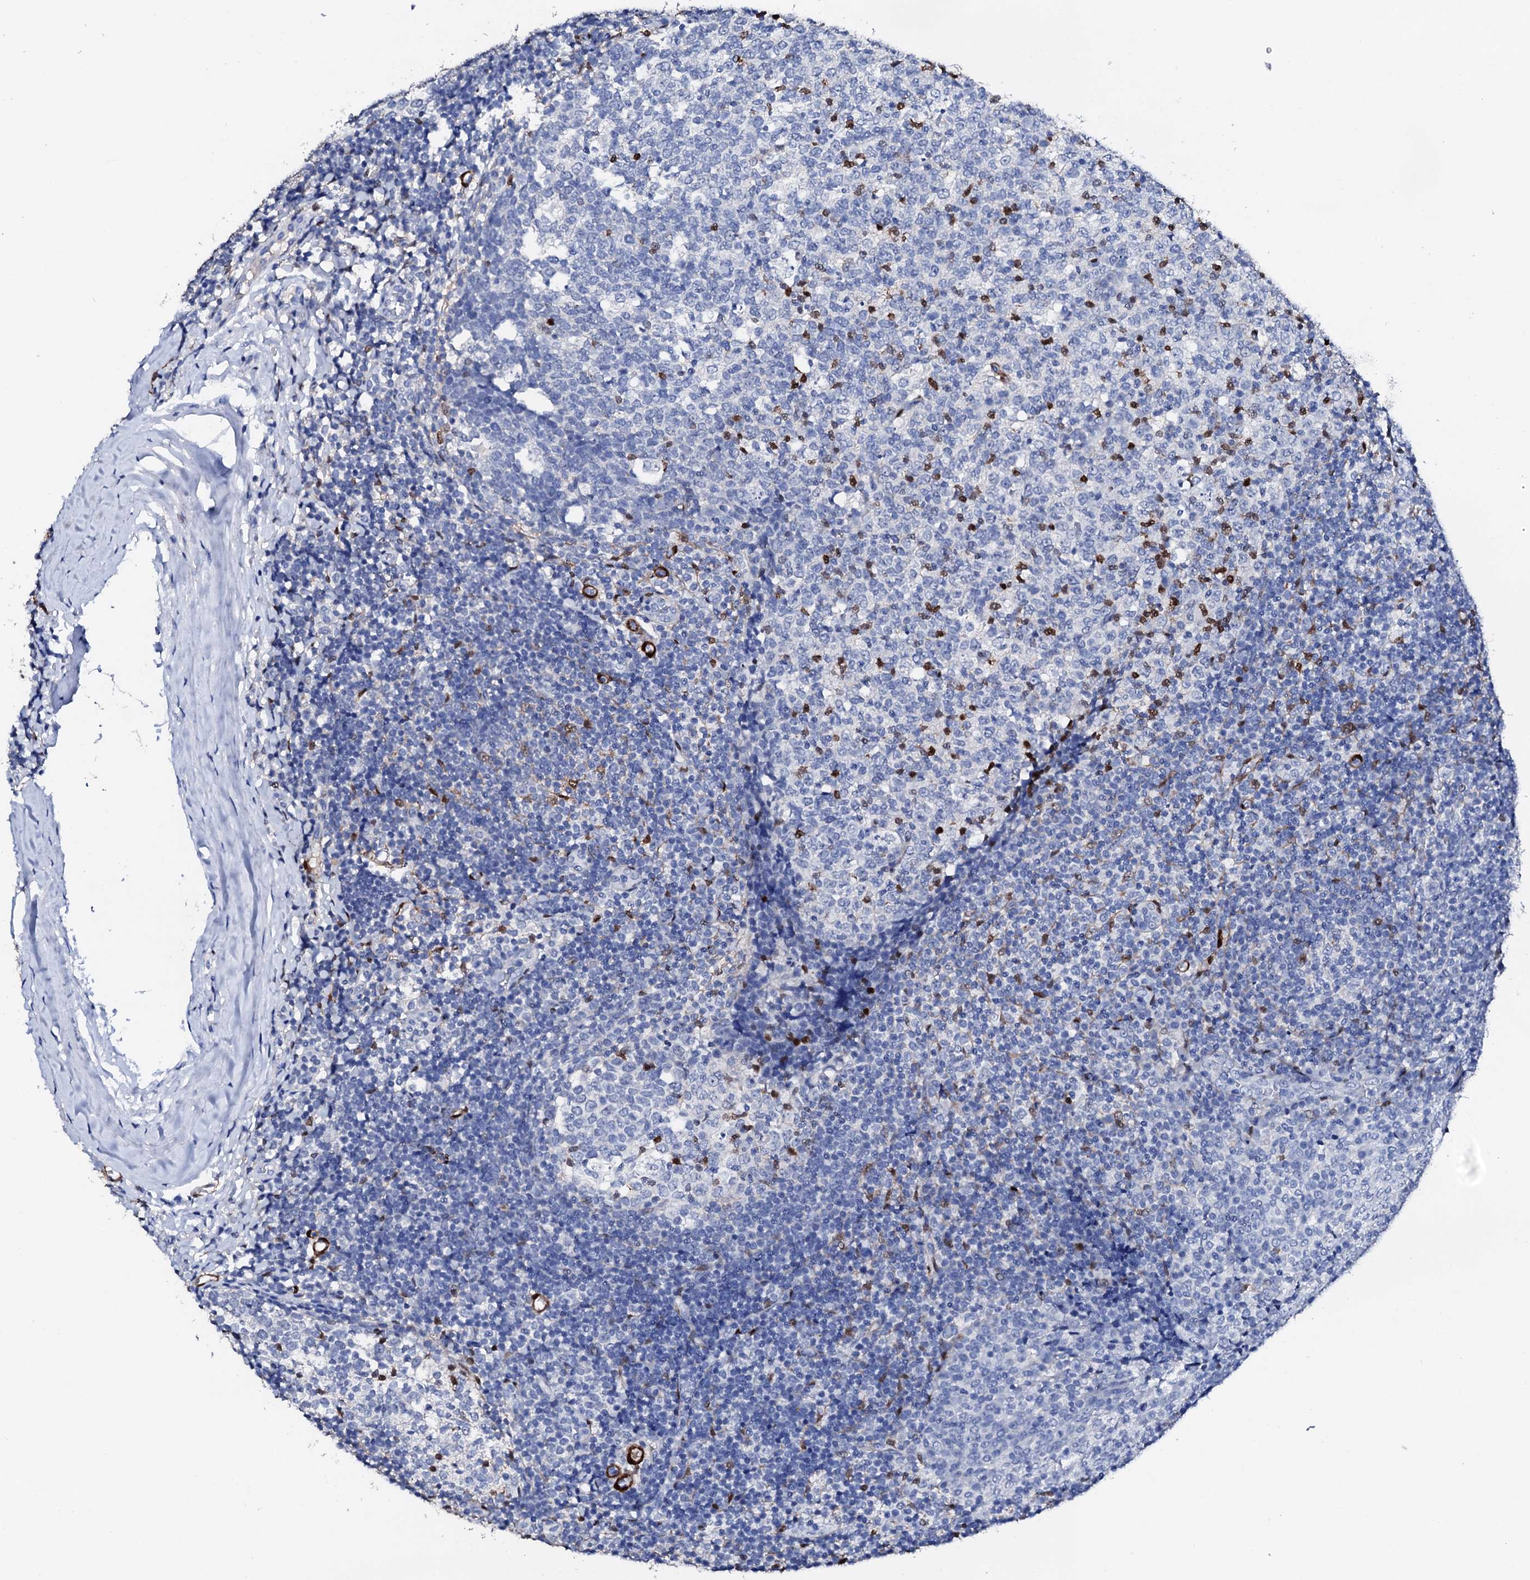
{"staining": {"intensity": "moderate", "quantity": "<25%", "location": "nuclear"}, "tissue": "tonsil", "cell_type": "Germinal center cells", "image_type": "normal", "snomed": [{"axis": "morphology", "description": "Normal tissue, NOS"}, {"axis": "topography", "description": "Tonsil"}], "caption": "Protein analysis of normal tonsil displays moderate nuclear staining in approximately <25% of germinal center cells. (DAB IHC, brown staining for protein, blue staining for nuclei).", "gene": "NRIP2", "patient": {"sex": "female", "age": 19}}